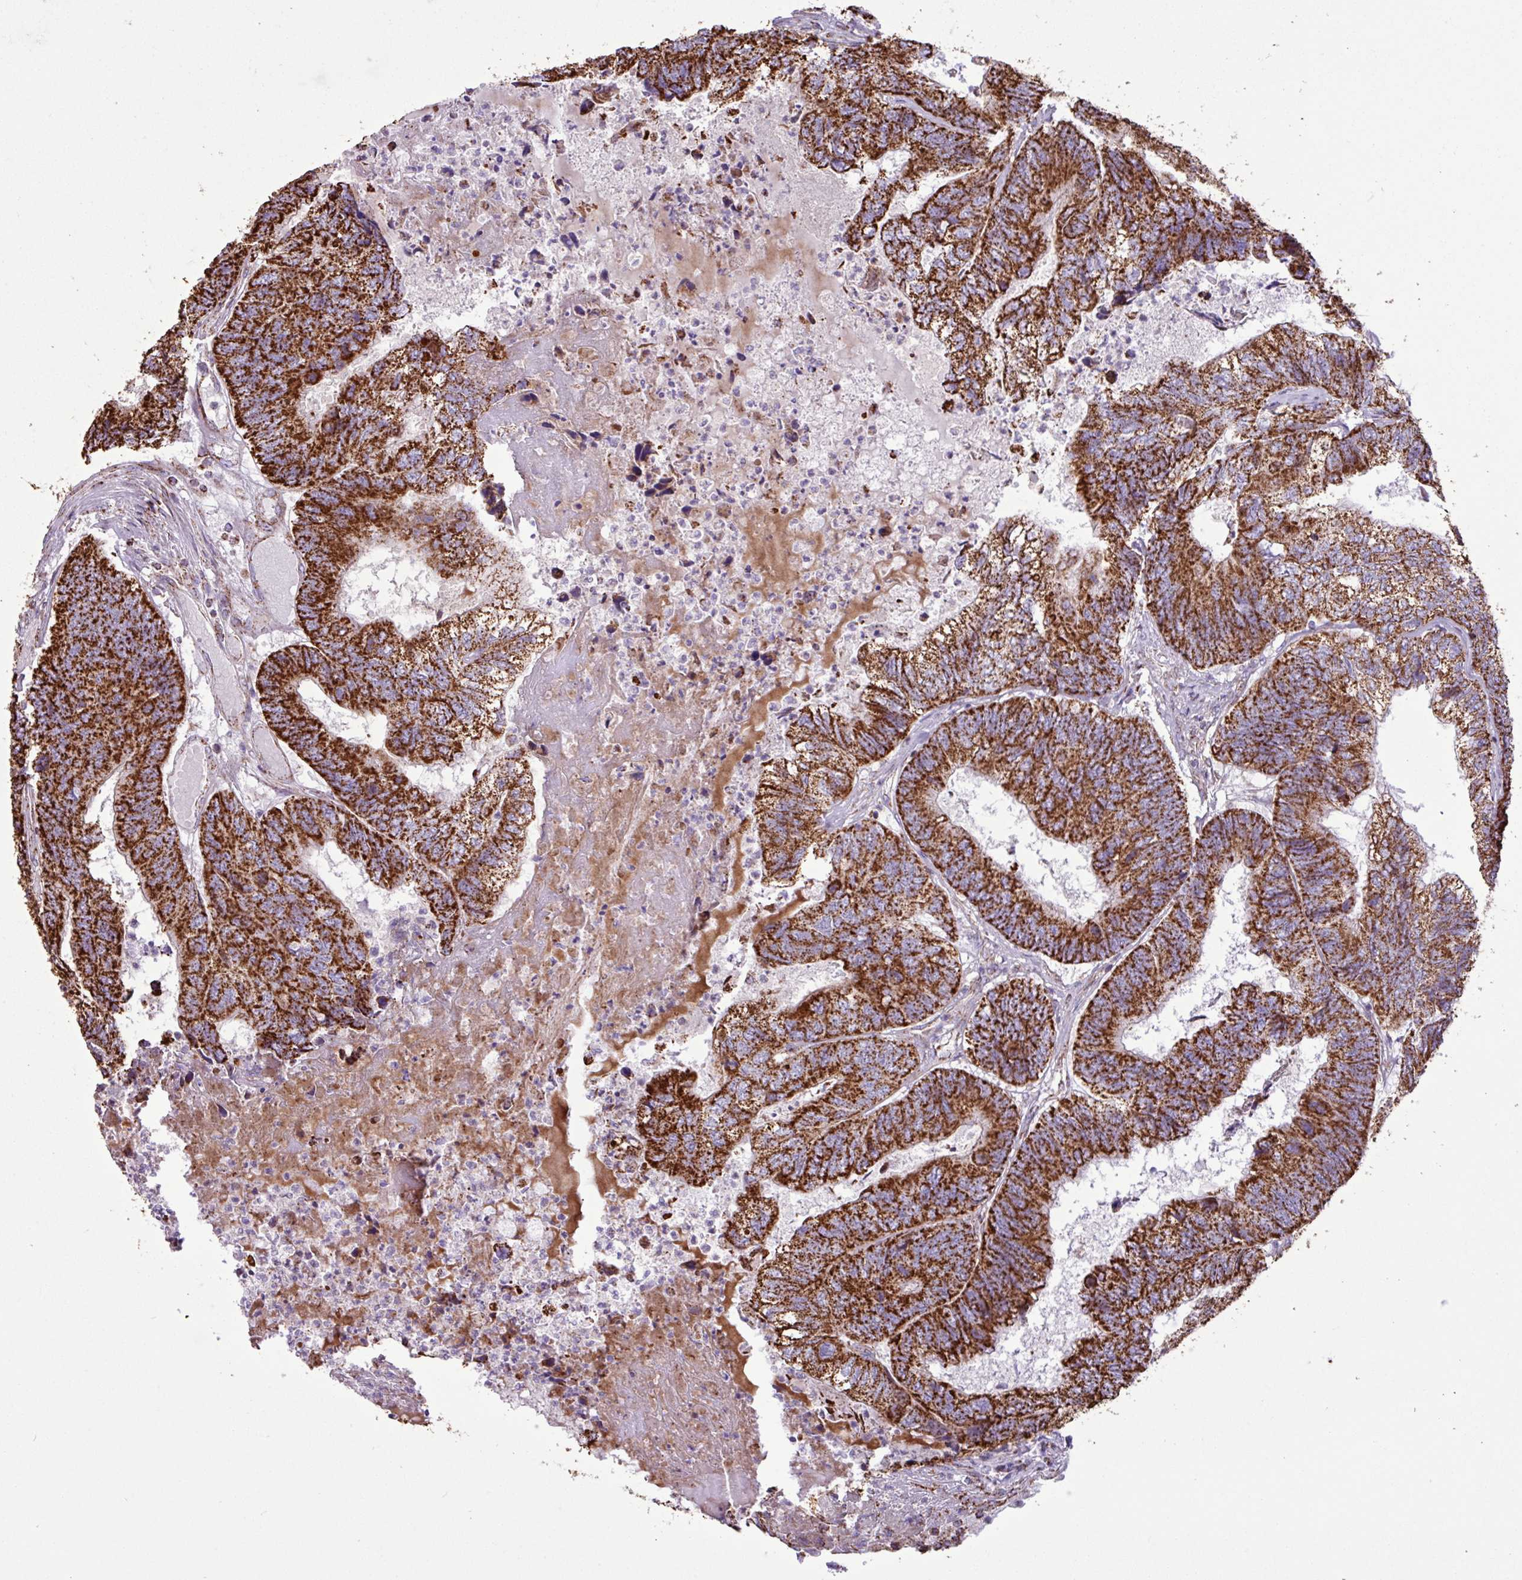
{"staining": {"intensity": "strong", "quantity": ">75%", "location": "cytoplasmic/membranous"}, "tissue": "colorectal cancer", "cell_type": "Tumor cells", "image_type": "cancer", "snomed": [{"axis": "morphology", "description": "Adenocarcinoma, NOS"}, {"axis": "topography", "description": "Colon"}], "caption": "Tumor cells reveal strong cytoplasmic/membranous staining in about >75% of cells in colorectal adenocarcinoma. The protein is shown in brown color, while the nuclei are stained blue.", "gene": "RTL3", "patient": {"sex": "female", "age": 67}}